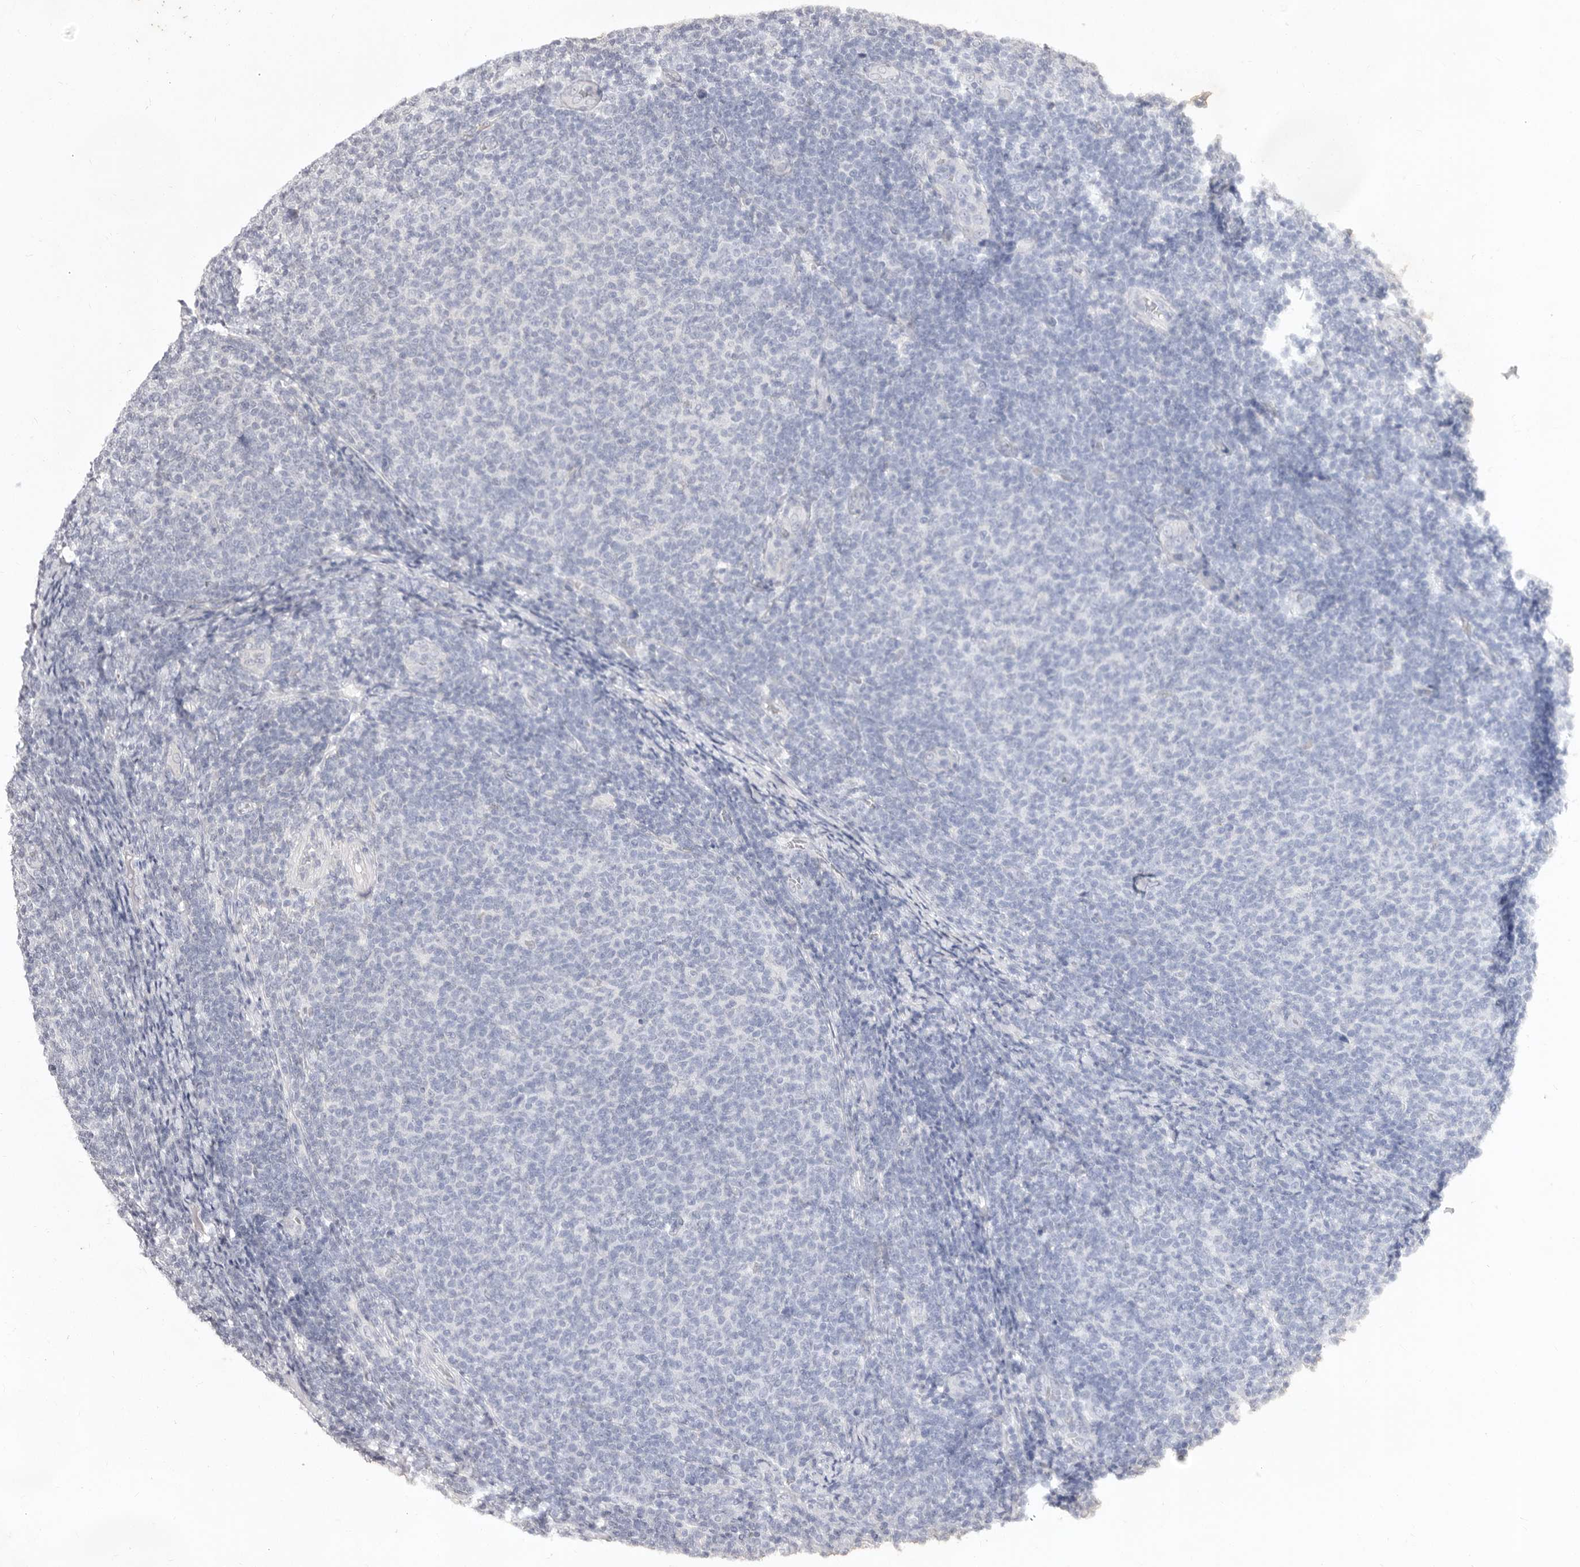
{"staining": {"intensity": "negative", "quantity": "none", "location": "none"}, "tissue": "lymphoma", "cell_type": "Tumor cells", "image_type": "cancer", "snomed": [{"axis": "morphology", "description": "Malignant lymphoma, non-Hodgkin's type, Low grade"}, {"axis": "topography", "description": "Lymph node"}], "caption": "High magnification brightfield microscopy of malignant lymphoma, non-Hodgkin's type (low-grade) stained with DAB (brown) and counterstained with hematoxylin (blue): tumor cells show no significant staining.", "gene": "LCORL", "patient": {"sex": "male", "age": 66}}